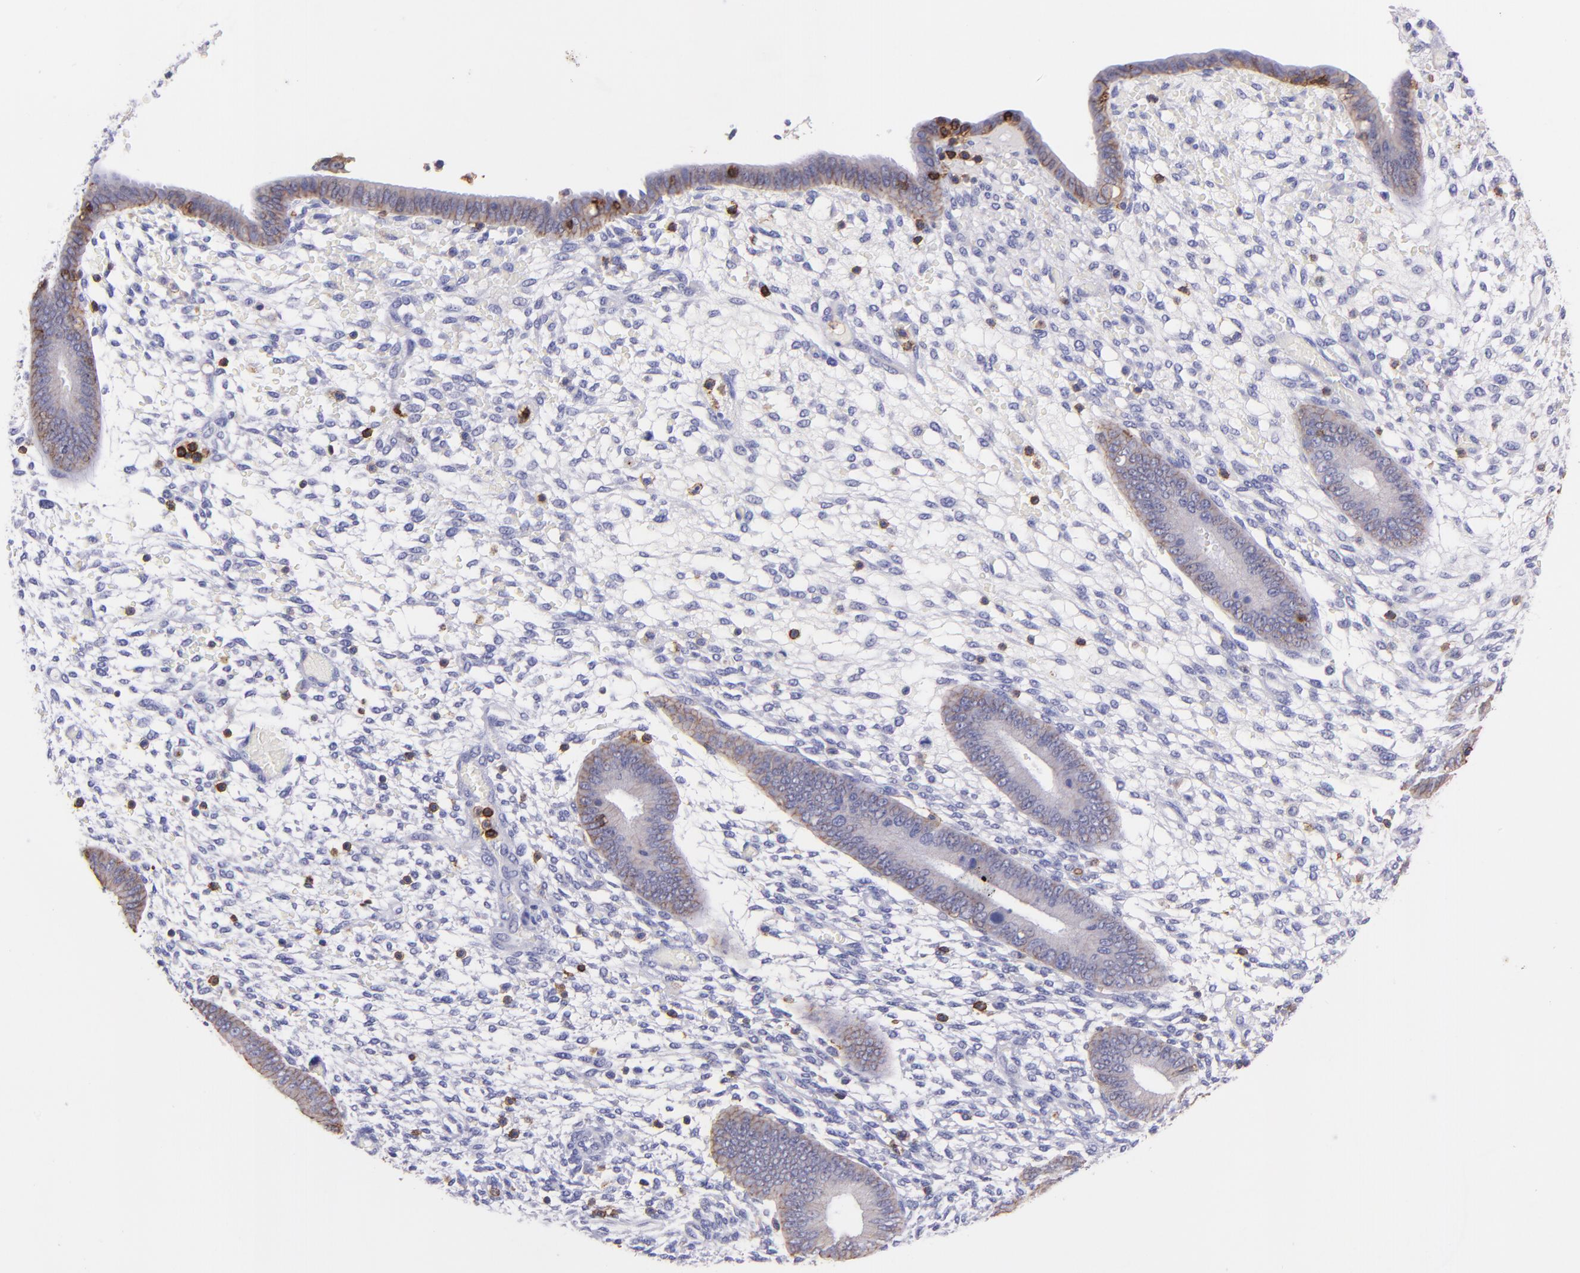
{"staining": {"intensity": "strong", "quantity": "<25%", "location": "cytoplasmic/membranous"}, "tissue": "endometrium", "cell_type": "Cells in endometrial stroma", "image_type": "normal", "snomed": [{"axis": "morphology", "description": "Normal tissue, NOS"}, {"axis": "topography", "description": "Endometrium"}], "caption": "IHC (DAB (3,3'-diaminobenzidine)) staining of normal endometrium shows strong cytoplasmic/membranous protein expression in about <25% of cells in endometrial stroma. The protein of interest is stained brown, and the nuclei are stained in blue (DAB IHC with brightfield microscopy, high magnification).", "gene": "SPN", "patient": {"sex": "female", "age": 42}}